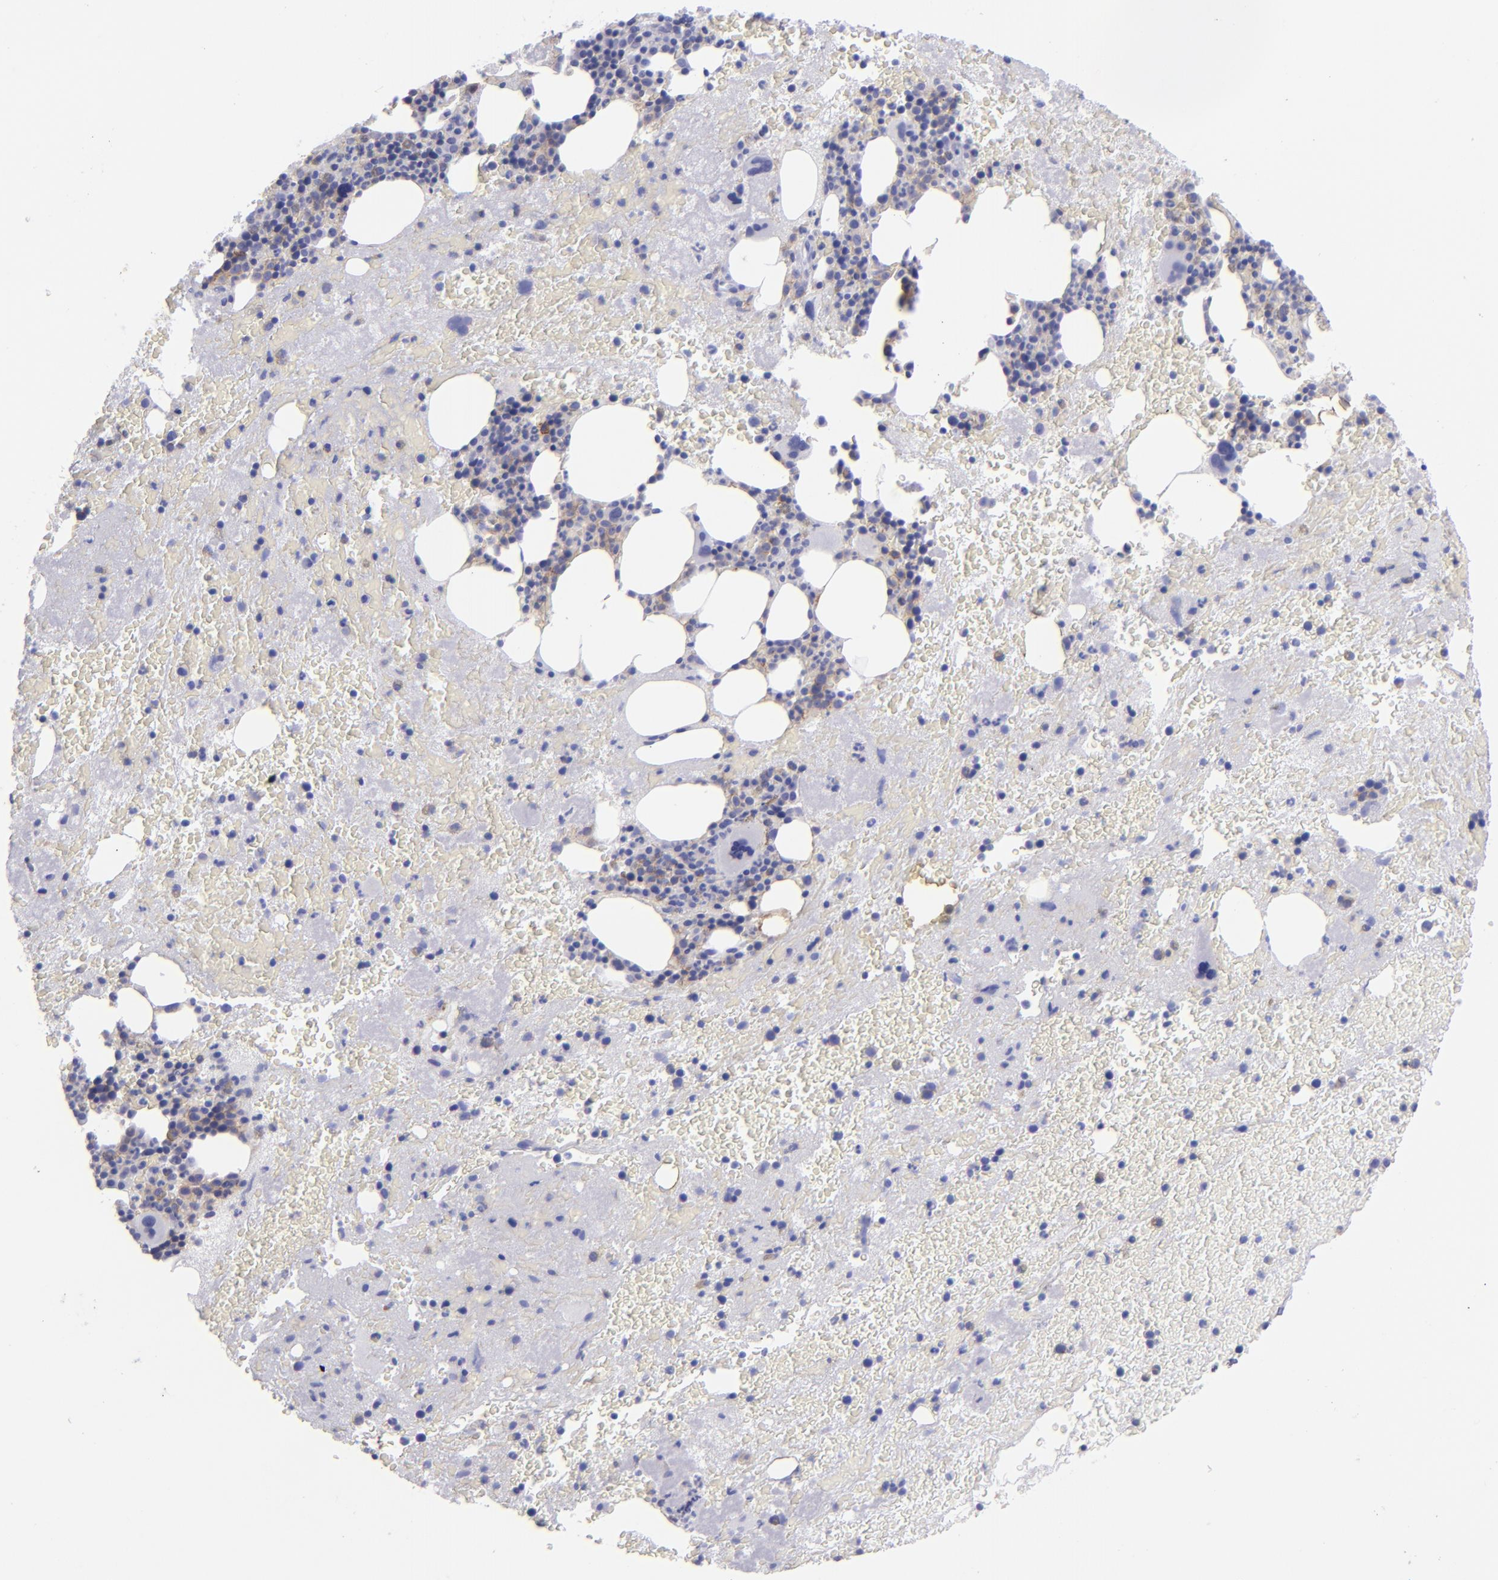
{"staining": {"intensity": "weak", "quantity": "<25%", "location": "cytoplasmic/membranous"}, "tissue": "bone marrow", "cell_type": "Hematopoietic cells", "image_type": "normal", "snomed": [{"axis": "morphology", "description": "Normal tissue, NOS"}, {"axis": "topography", "description": "Bone marrow"}], "caption": "Immunohistochemistry (IHC) image of normal human bone marrow stained for a protein (brown), which displays no positivity in hematopoietic cells. (Stains: DAB IHC with hematoxylin counter stain, Microscopy: brightfield microscopy at high magnification).", "gene": "CD82", "patient": {"sex": "male", "age": 76}}